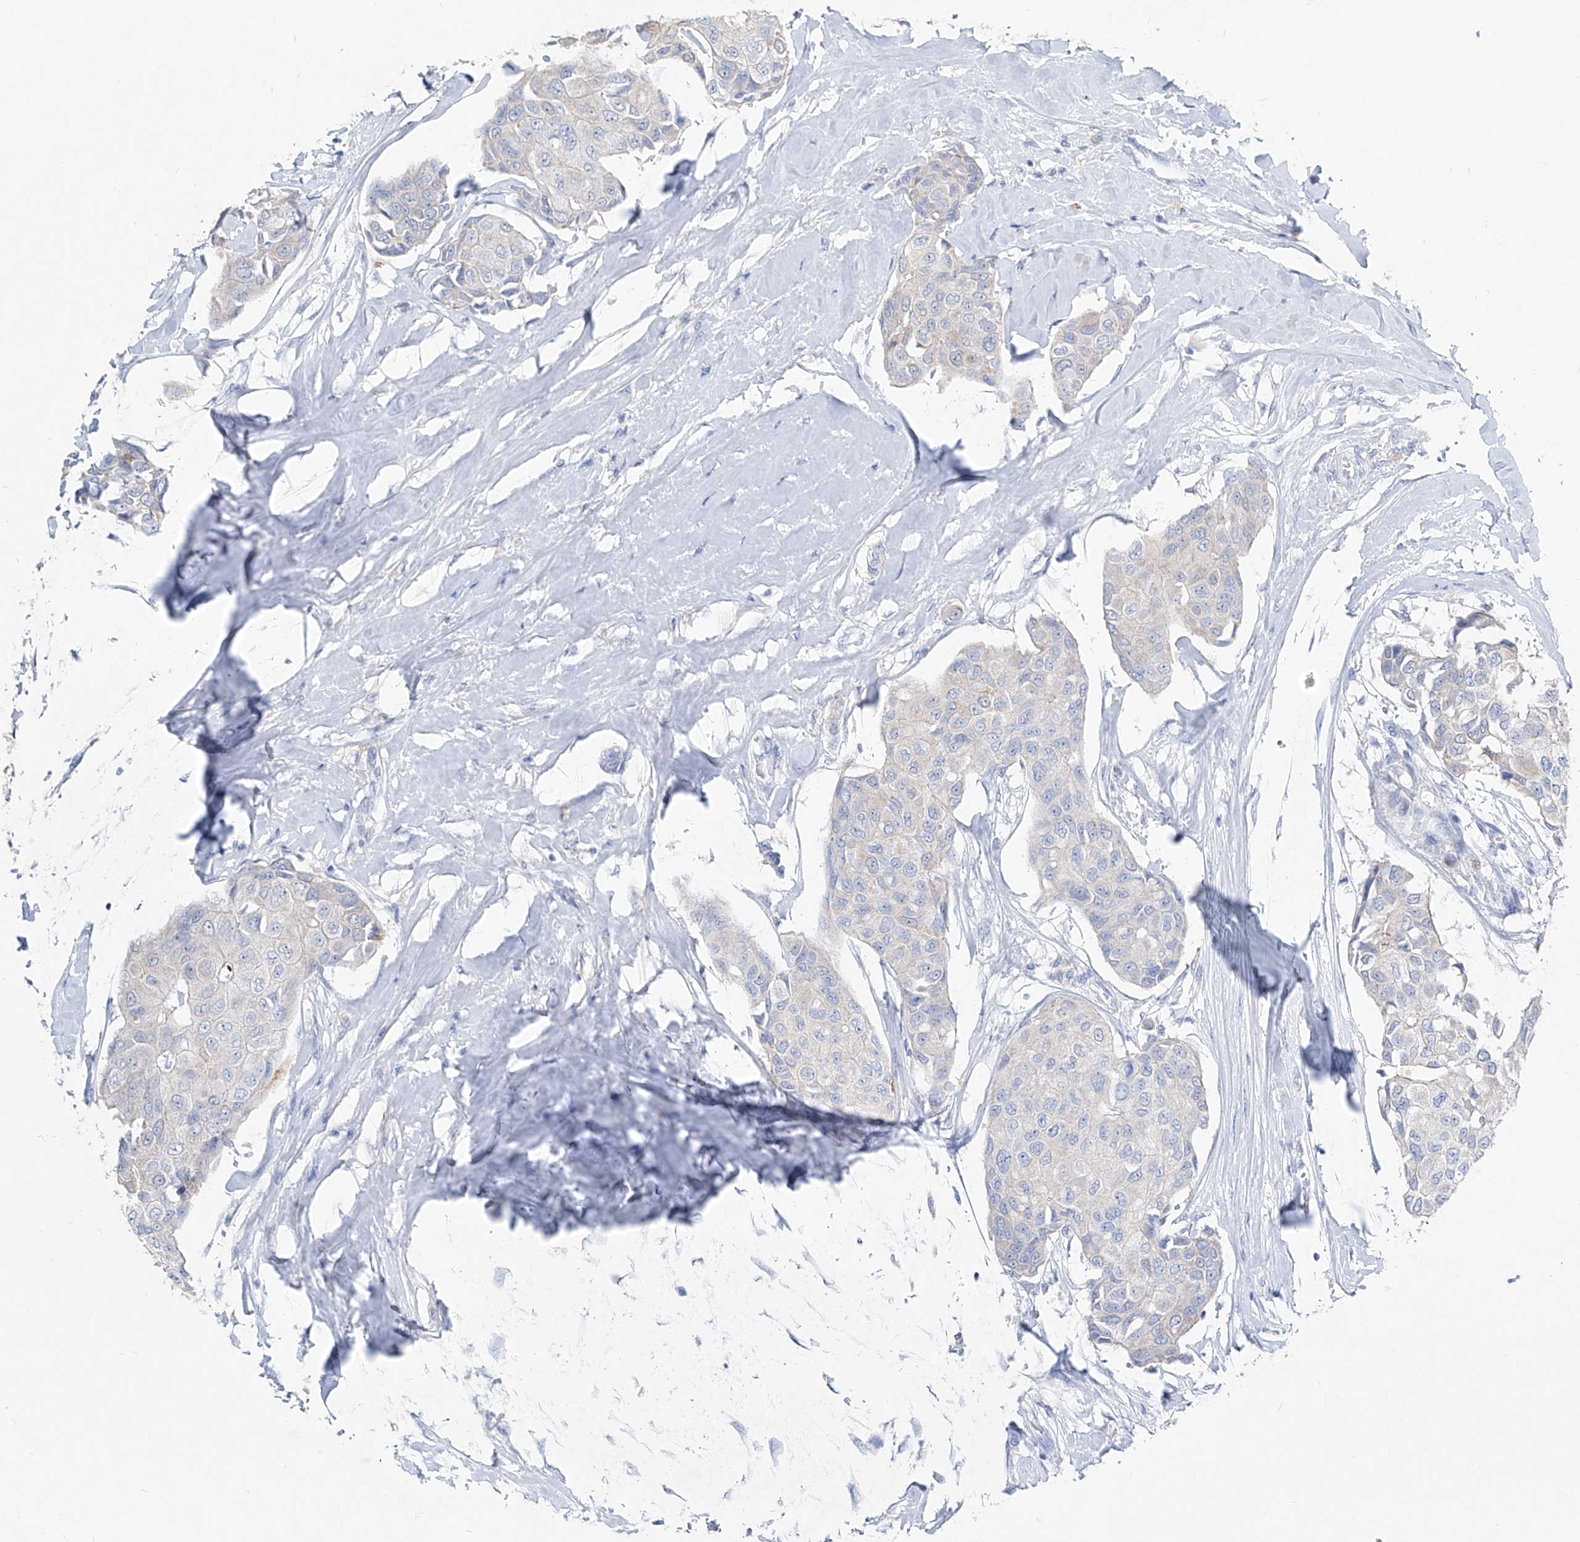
{"staining": {"intensity": "negative", "quantity": "none", "location": "none"}, "tissue": "breast cancer", "cell_type": "Tumor cells", "image_type": "cancer", "snomed": [{"axis": "morphology", "description": "Duct carcinoma"}, {"axis": "topography", "description": "Breast"}], "caption": "Breast cancer (invasive ductal carcinoma) was stained to show a protein in brown. There is no significant staining in tumor cells. (DAB IHC visualized using brightfield microscopy, high magnification).", "gene": "FRS3", "patient": {"sex": "female", "age": 80}}